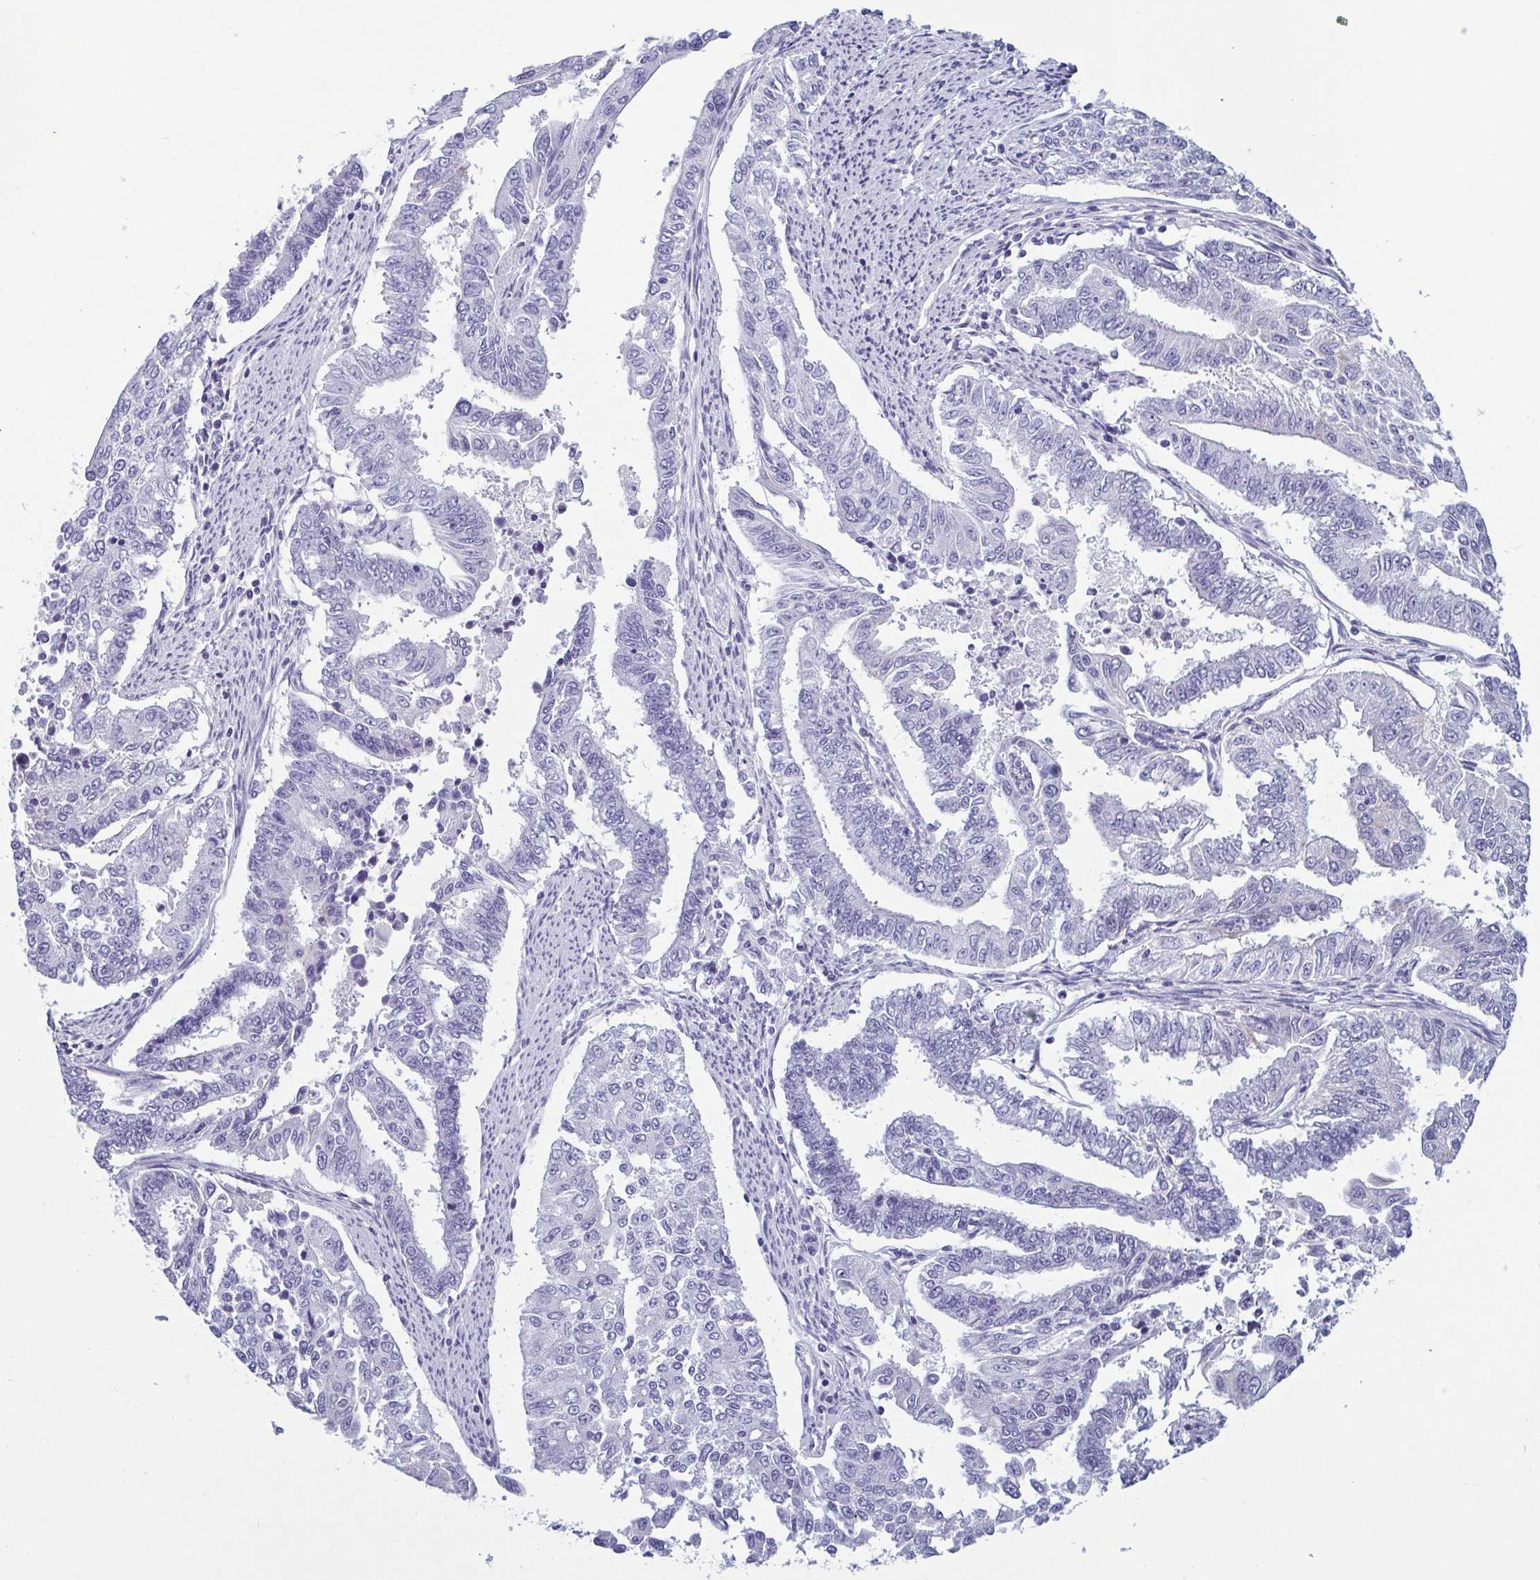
{"staining": {"intensity": "negative", "quantity": "none", "location": "none"}, "tissue": "endometrial cancer", "cell_type": "Tumor cells", "image_type": "cancer", "snomed": [{"axis": "morphology", "description": "Adenocarcinoma, NOS"}, {"axis": "topography", "description": "Uterus"}], "caption": "Tumor cells show no significant protein expression in adenocarcinoma (endometrial).", "gene": "KRT10", "patient": {"sex": "female", "age": 59}}